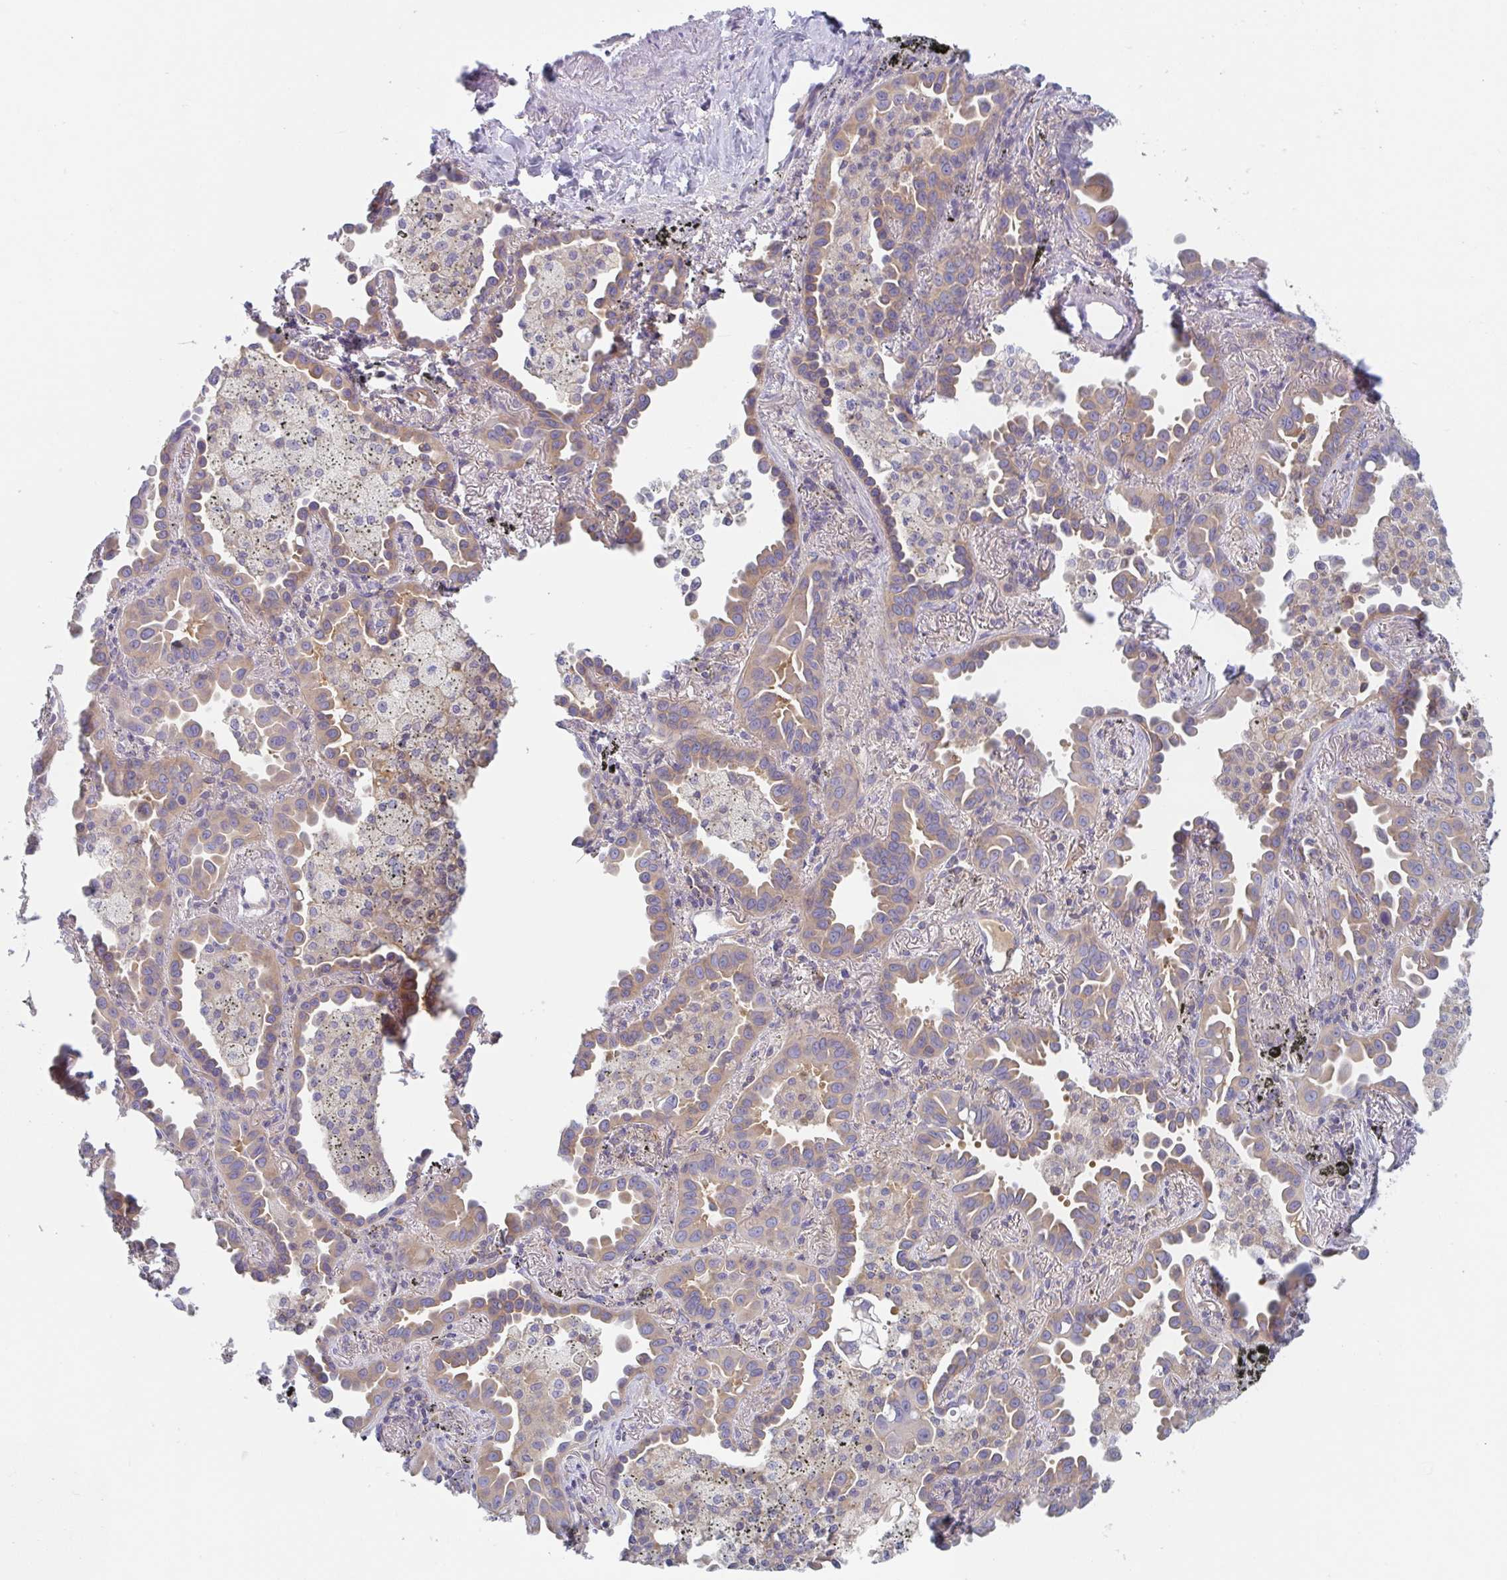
{"staining": {"intensity": "weak", "quantity": ">75%", "location": "cytoplasmic/membranous"}, "tissue": "lung cancer", "cell_type": "Tumor cells", "image_type": "cancer", "snomed": [{"axis": "morphology", "description": "Adenocarcinoma, NOS"}, {"axis": "topography", "description": "Lung"}], "caption": "Lung adenocarcinoma stained for a protein reveals weak cytoplasmic/membranous positivity in tumor cells.", "gene": "AMPD2", "patient": {"sex": "male", "age": 68}}